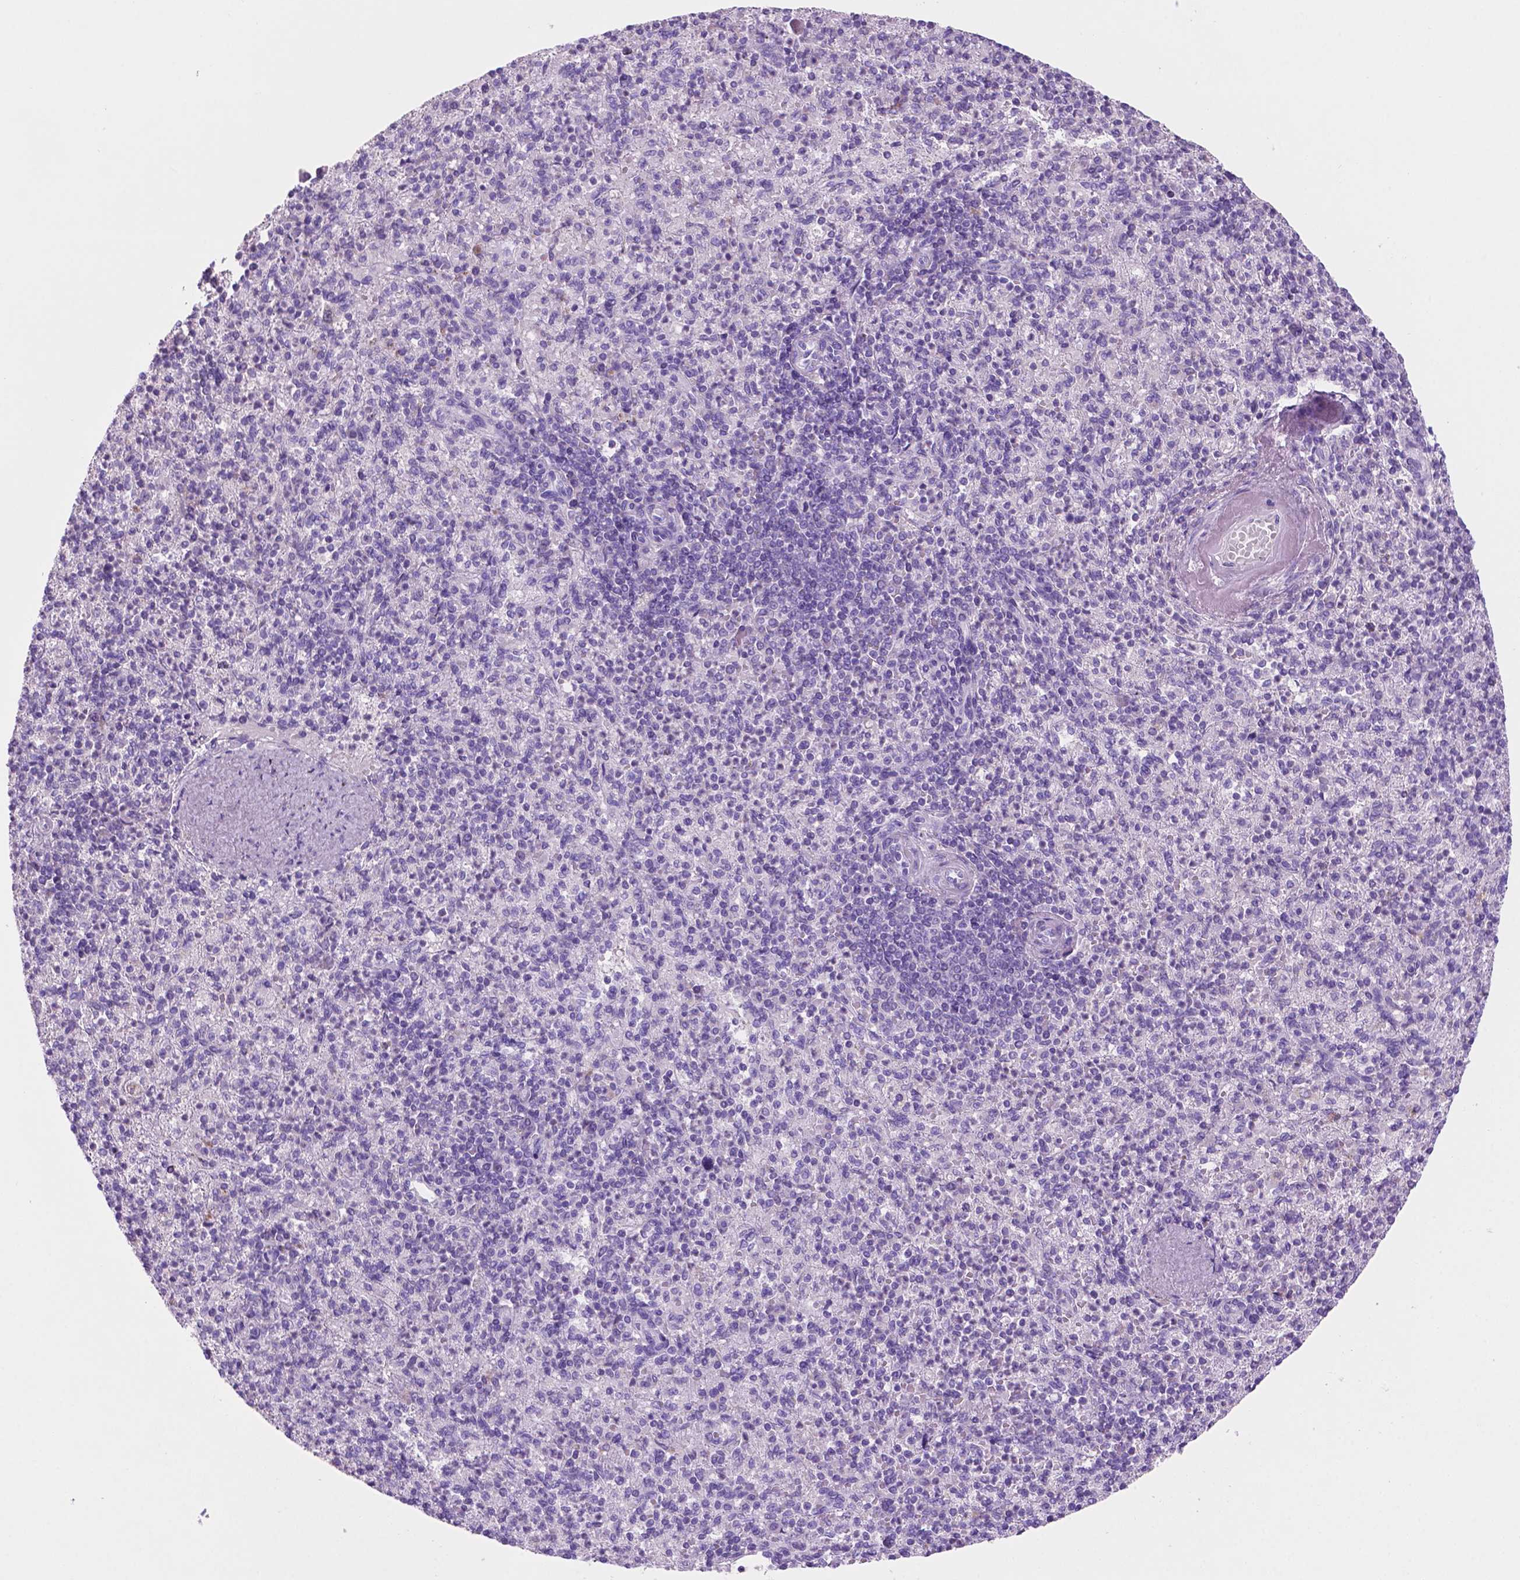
{"staining": {"intensity": "negative", "quantity": "none", "location": "none"}, "tissue": "spleen", "cell_type": "Cells in red pulp", "image_type": "normal", "snomed": [{"axis": "morphology", "description": "Normal tissue, NOS"}, {"axis": "topography", "description": "Spleen"}], "caption": "Histopathology image shows no significant protein expression in cells in red pulp of unremarkable spleen. (DAB immunohistochemistry (IHC) visualized using brightfield microscopy, high magnification).", "gene": "POU4F1", "patient": {"sex": "female", "age": 74}}